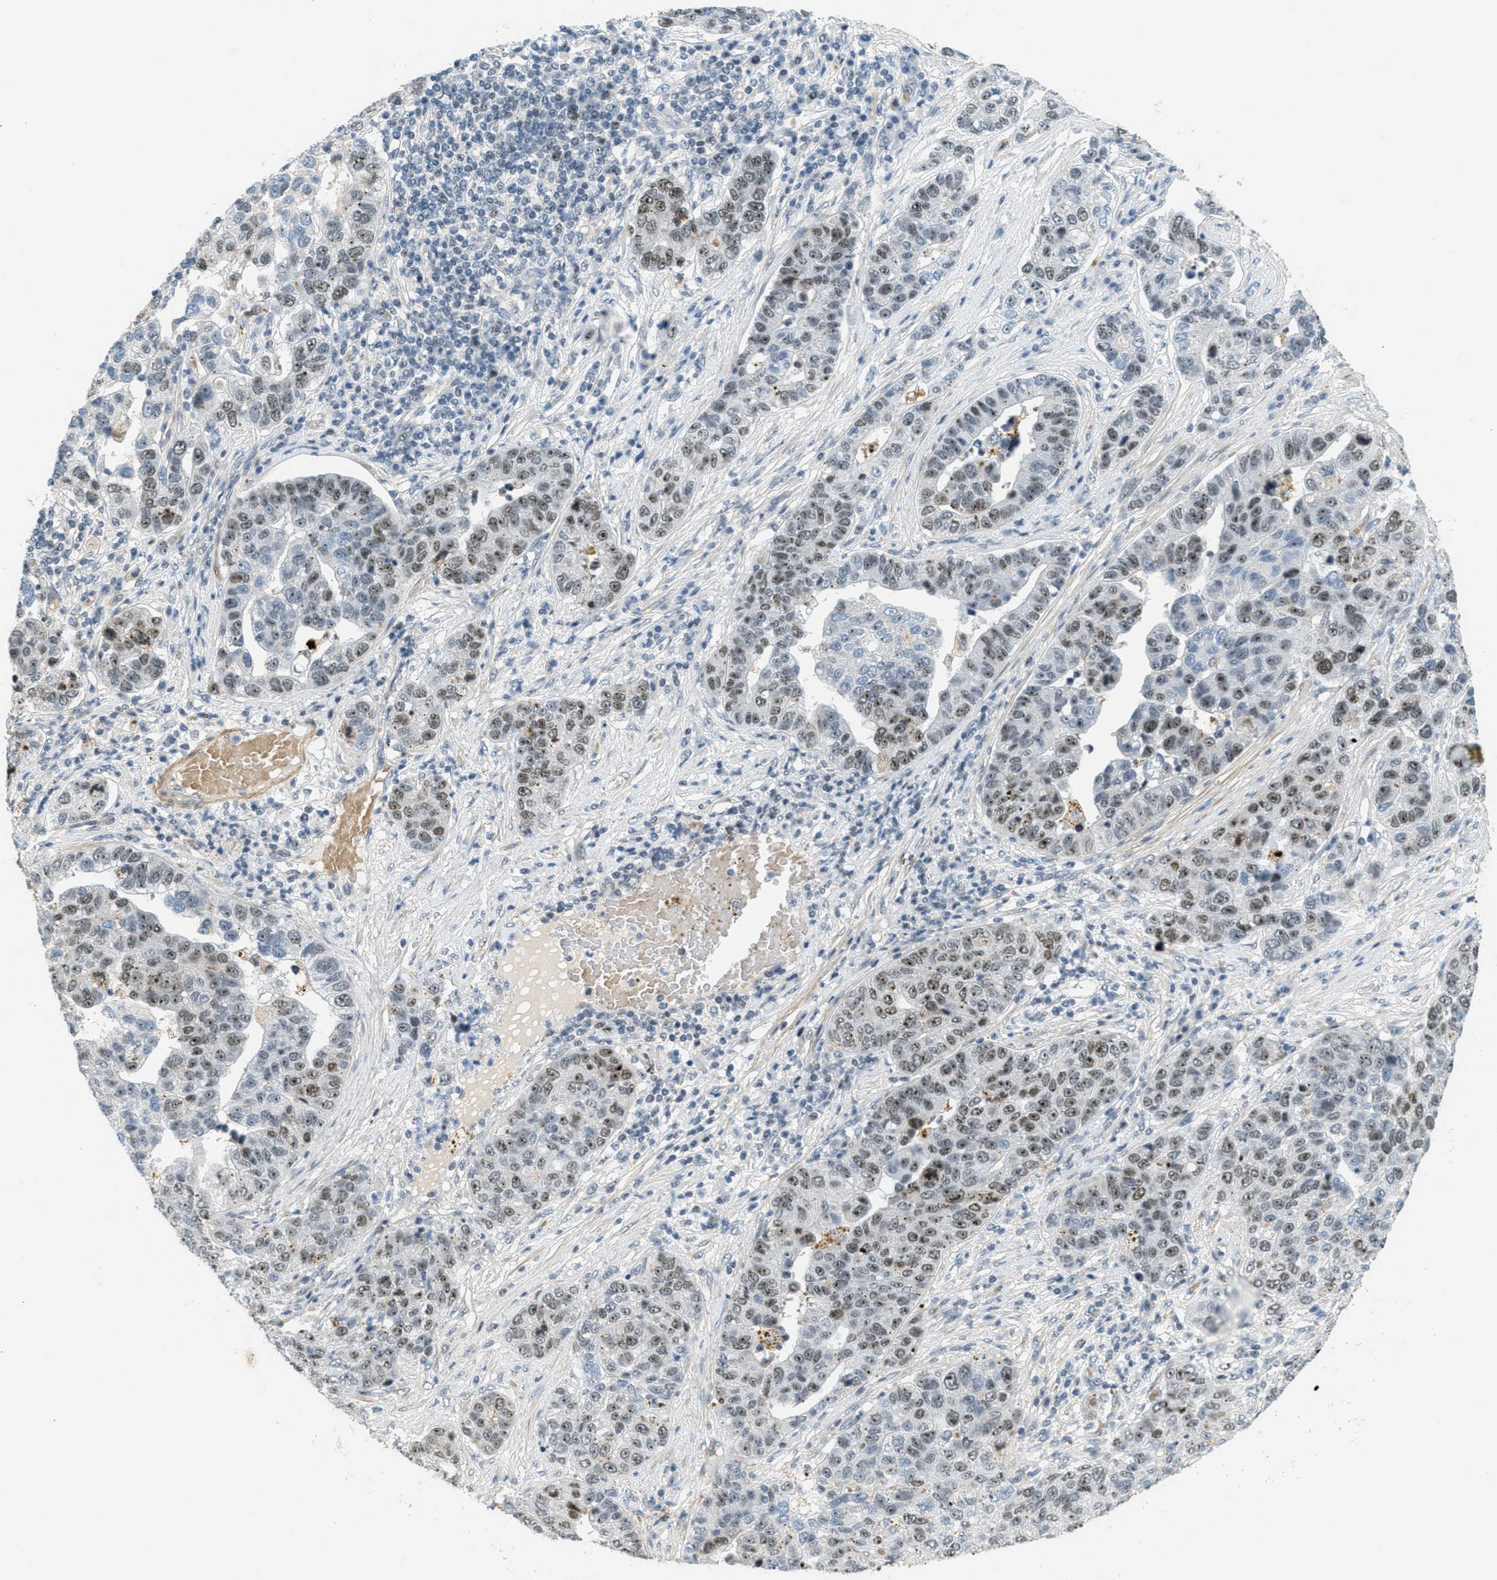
{"staining": {"intensity": "moderate", "quantity": ">75%", "location": "nuclear"}, "tissue": "pancreatic cancer", "cell_type": "Tumor cells", "image_type": "cancer", "snomed": [{"axis": "morphology", "description": "Adenocarcinoma, NOS"}, {"axis": "topography", "description": "Pancreas"}], "caption": "Brown immunohistochemical staining in pancreatic cancer (adenocarcinoma) exhibits moderate nuclear staining in approximately >75% of tumor cells. (DAB IHC with brightfield microscopy, high magnification).", "gene": "DDX47", "patient": {"sex": "female", "age": 61}}